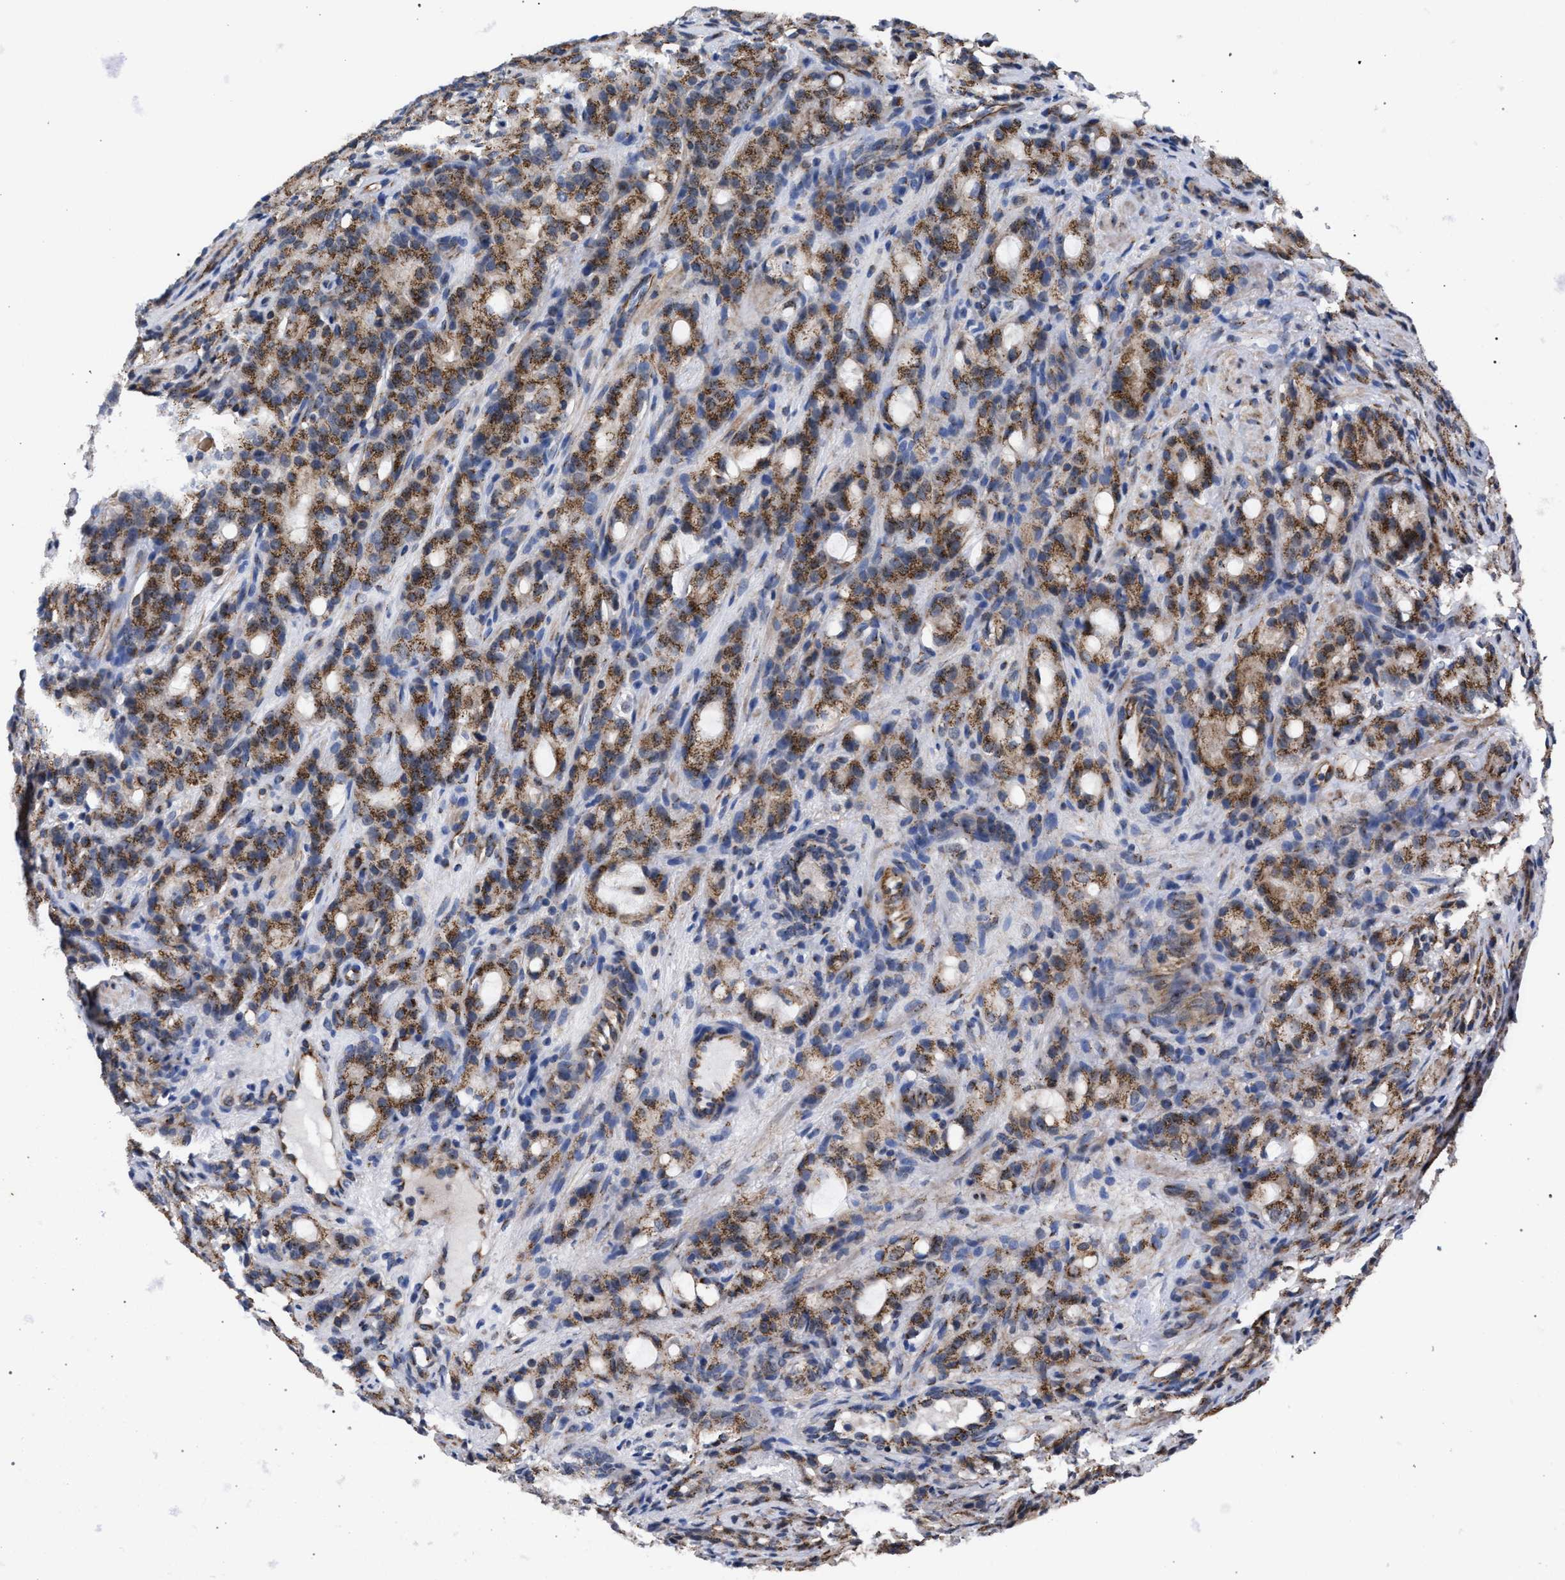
{"staining": {"intensity": "moderate", "quantity": ">75%", "location": "cytoplasmic/membranous"}, "tissue": "prostate cancer", "cell_type": "Tumor cells", "image_type": "cancer", "snomed": [{"axis": "morphology", "description": "Adenocarcinoma, High grade"}, {"axis": "topography", "description": "Prostate"}], "caption": "An IHC micrograph of tumor tissue is shown. Protein staining in brown highlights moderate cytoplasmic/membranous positivity in prostate high-grade adenocarcinoma within tumor cells. The protein is shown in brown color, while the nuclei are stained blue.", "gene": "GOLGA2", "patient": {"sex": "male", "age": 72}}